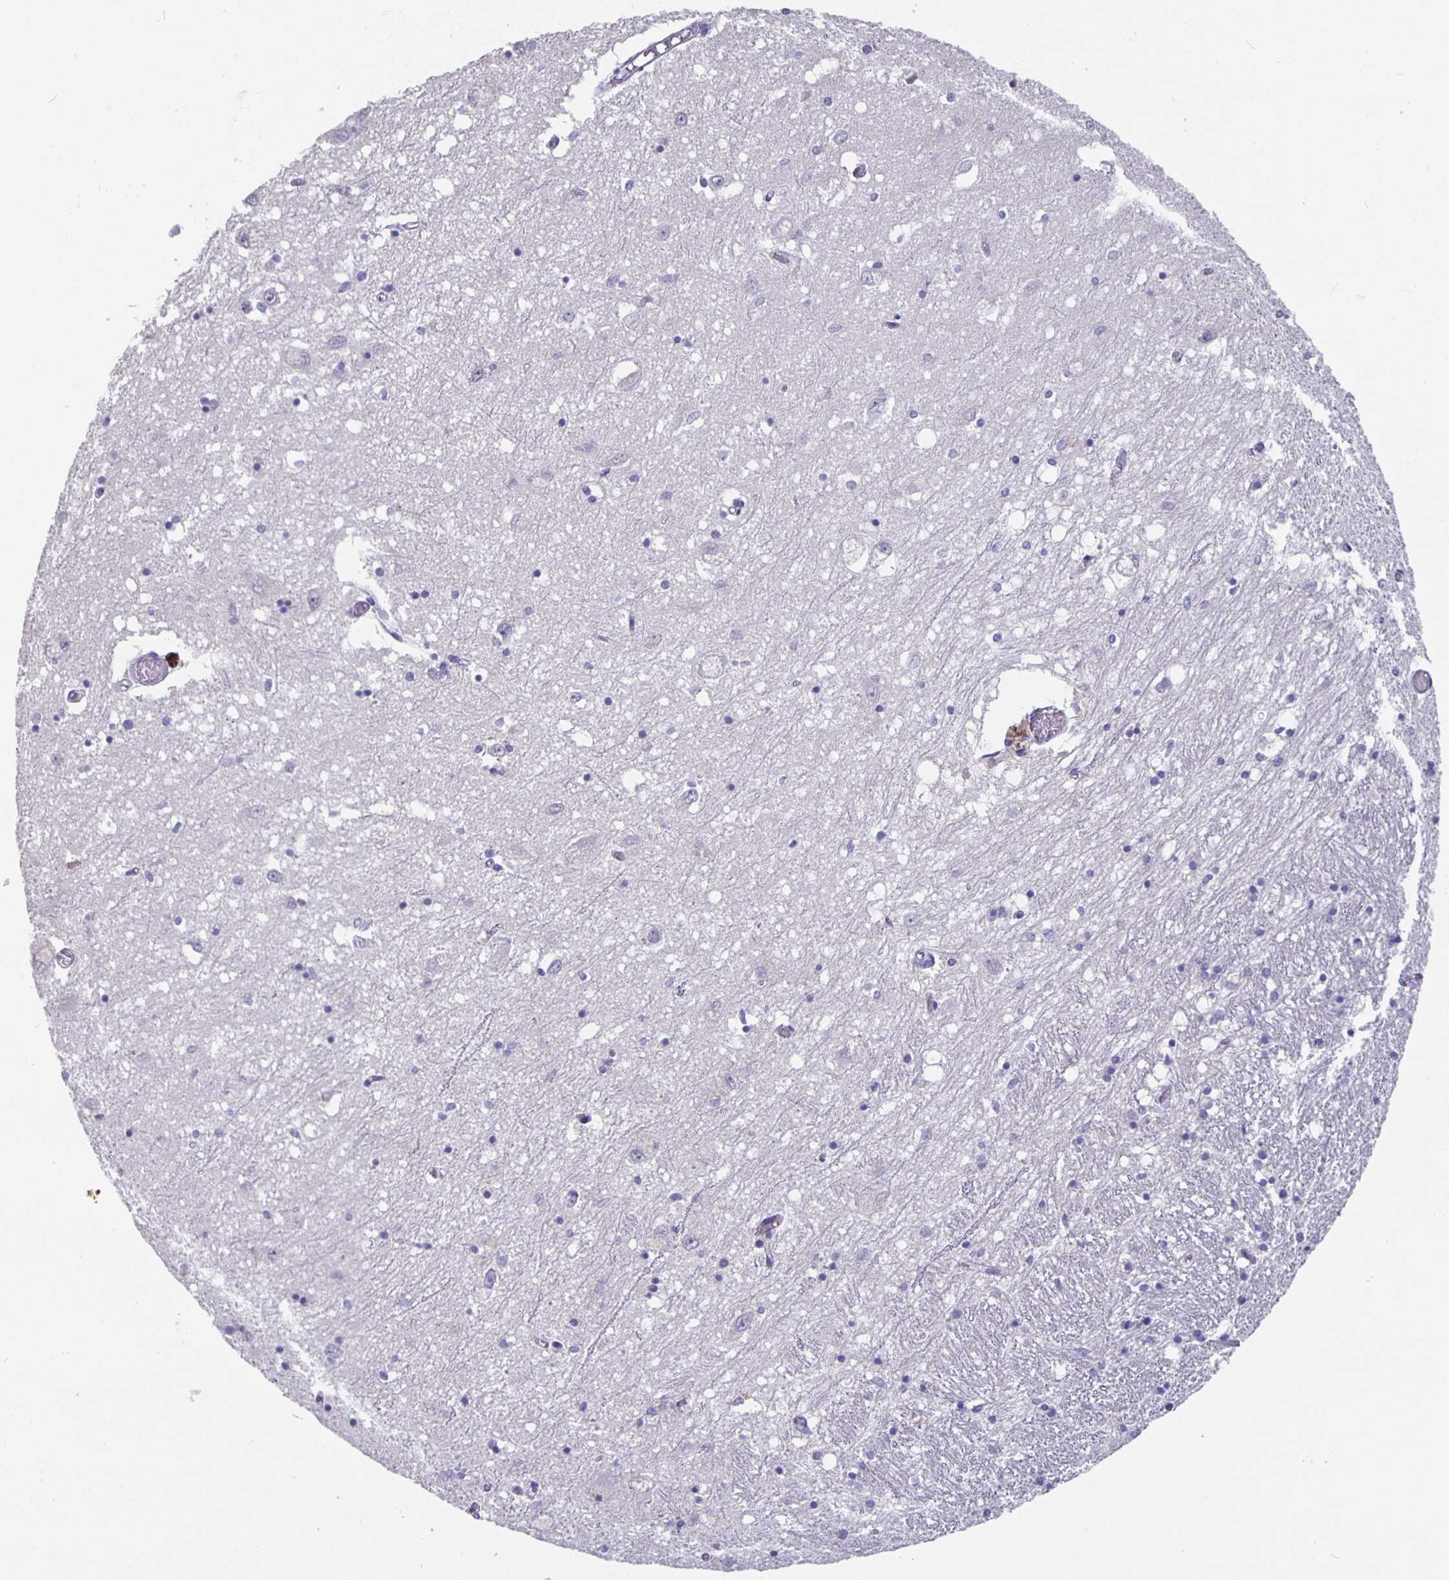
{"staining": {"intensity": "negative", "quantity": "none", "location": "none"}, "tissue": "caudate", "cell_type": "Glial cells", "image_type": "normal", "snomed": [{"axis": "morphology", "description": "Normal tissue, NOS"}, {"axis": "topography", "description": "Lateral ventricle wall"}], "caption": "DAB (3,3'-diaminobenzidine) immunohistochemical staining of normal human caudate reveals no significant staining in glial cells.", "gene": "CFAP74", "patient": {"sex": "male", "age": 70}}